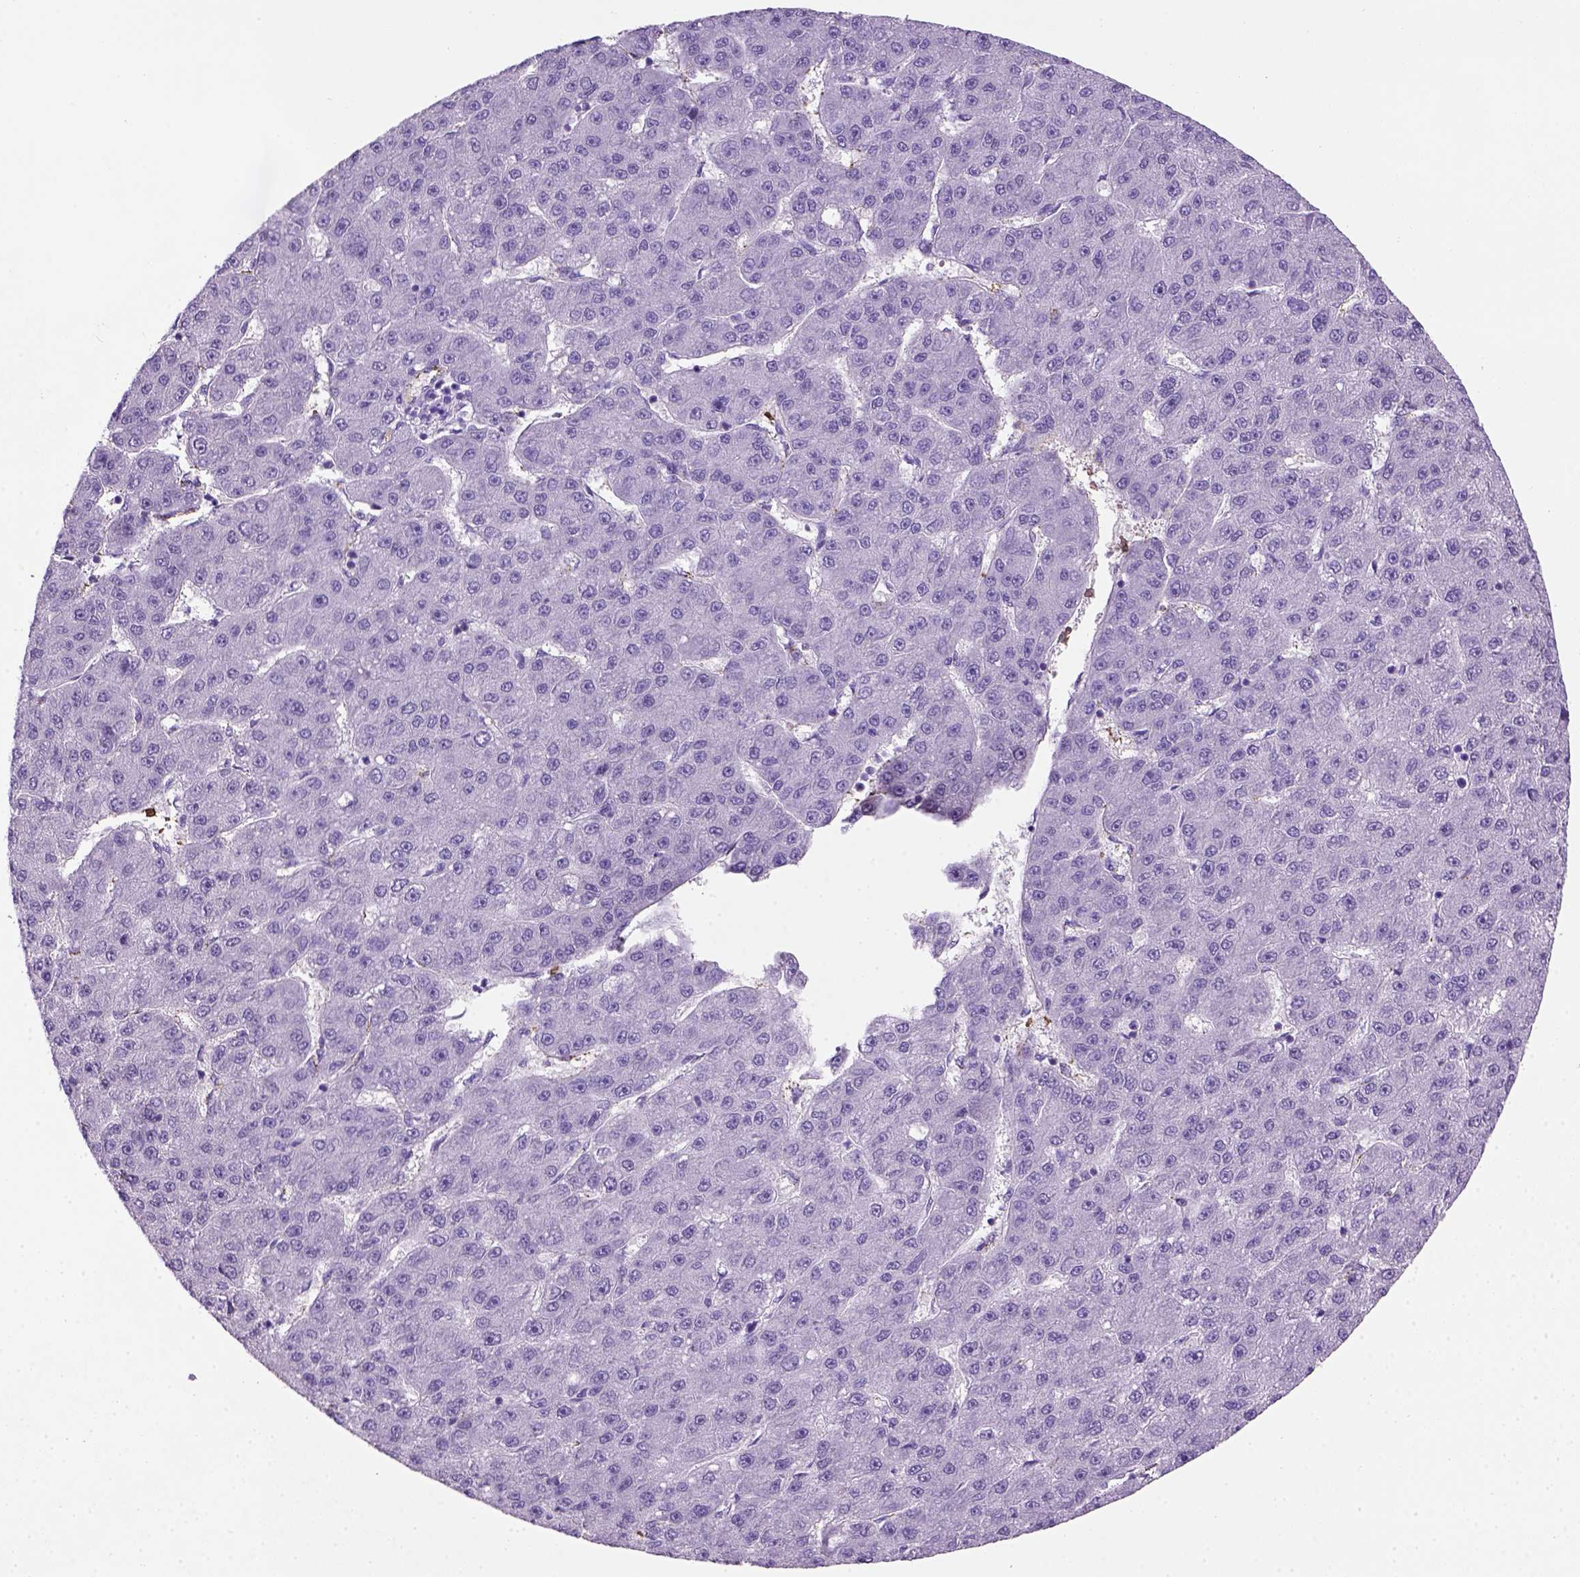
{"staining": {"intensity": "negative", "quantity": "none", "location": "none"}, "tissue": "liver cancer", "cell_type": "Tumor cells", "image_type": "cancer", "snomed": [{"axis": "morphology", "description": "Carcinoma, Hepatocellular, NOS"}, {"axis": "topography", "description": "Liver"}], "caption": "IHC micrograph of neoplastic tissue: human hepatocellular carcinoma (liver) stained with DAB (3,3'-diaminobenzidine) displays no significant protein staining in tumor cells.", "gene": "VWF", "patient": {"sex": "male", "age": 67}}